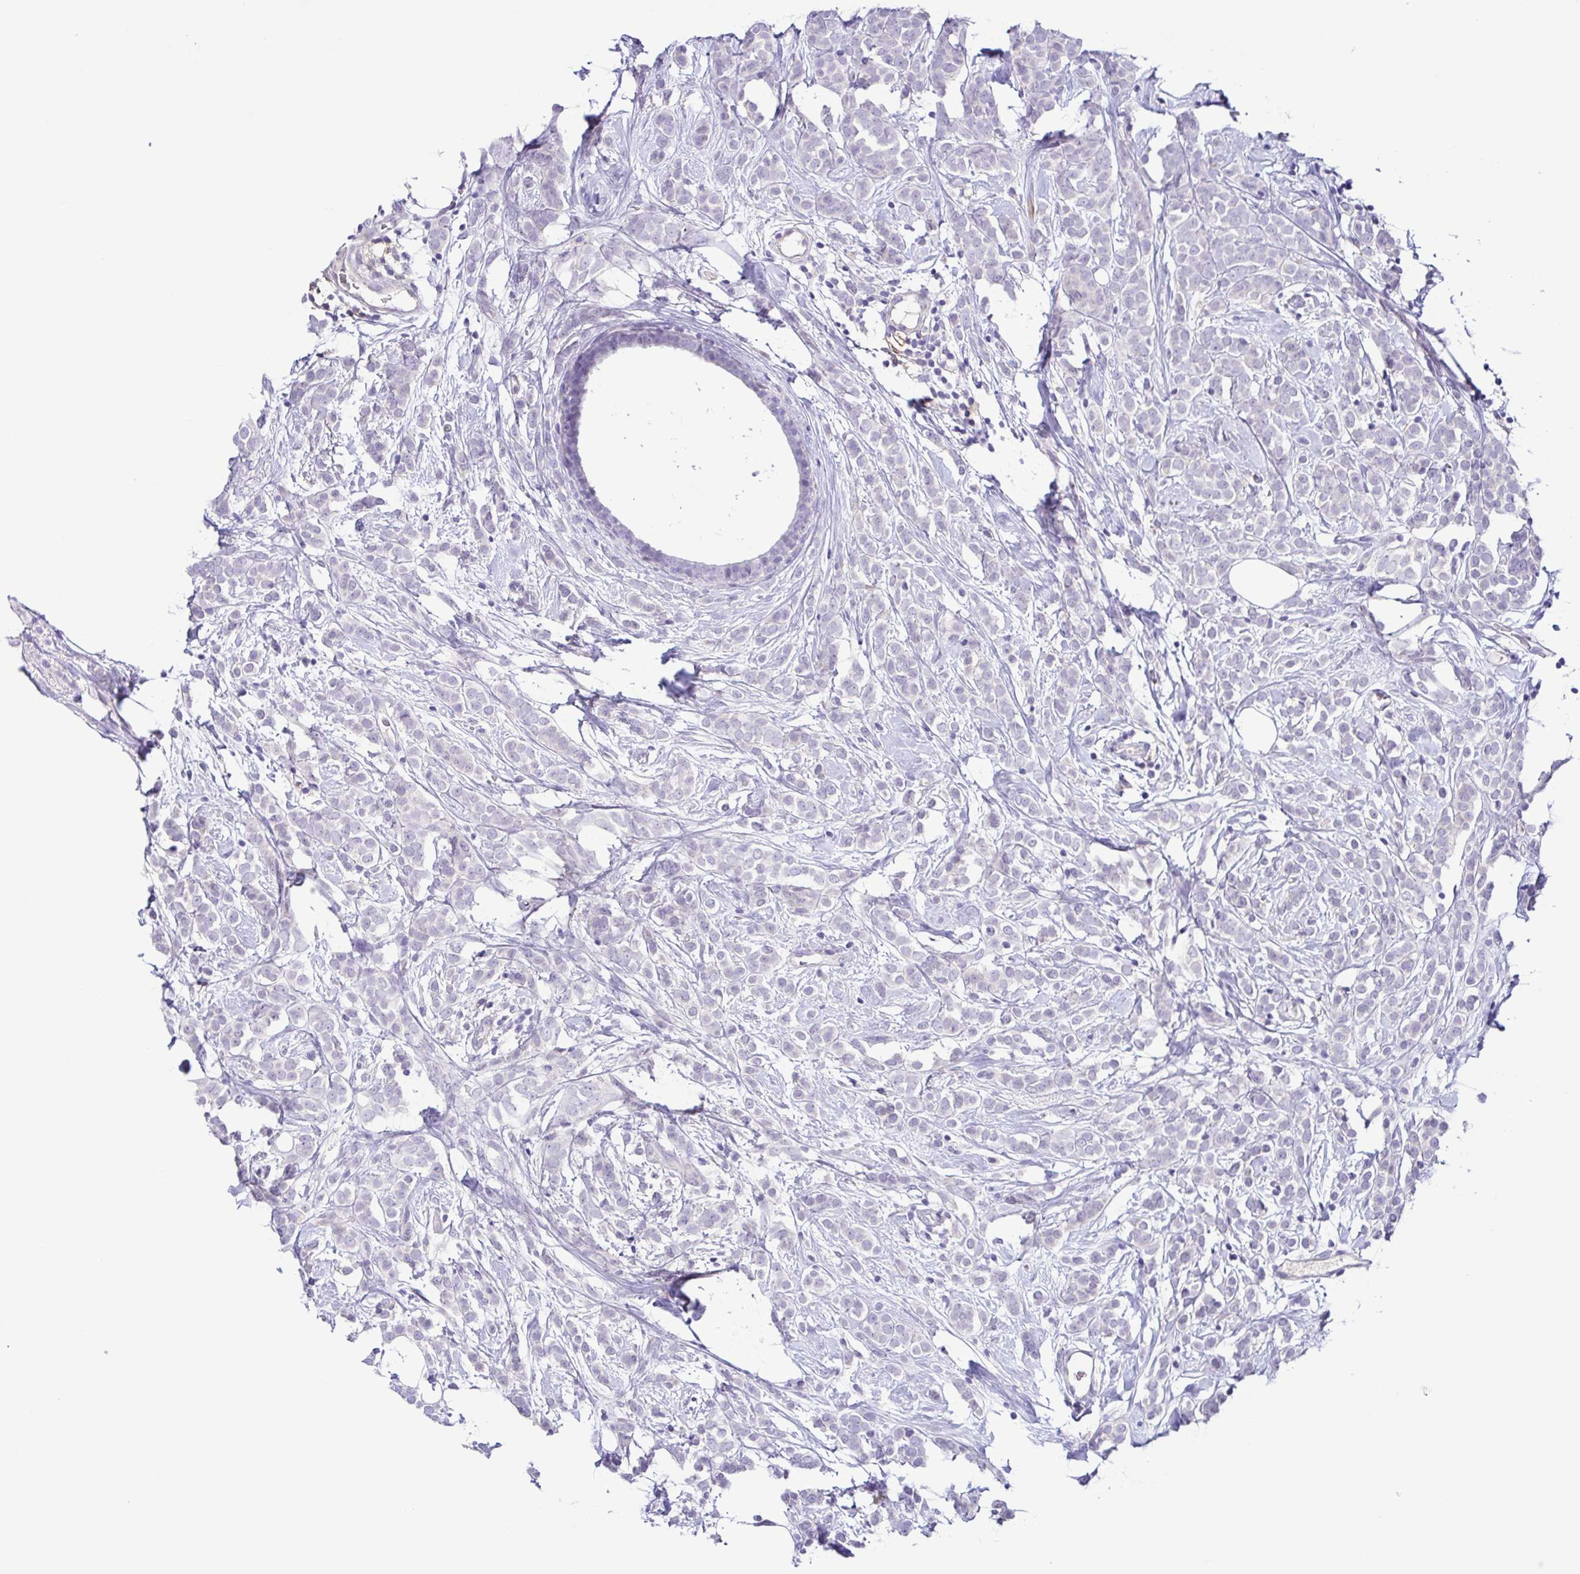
{"staining": {"intensity": "negative", "quantity": "none", "location": "none"}, "tissue": "breast cancer", "cell_type": "Tumor cells", "image_type": "cancer", "snomed": [{"axis": "morphology", "description": "Lobular carcinoma"}, {"axis": "topography", "description": "Breast"}], "caption": "The micrograph shows no significant expression in tumor cells of breast cancer (lobular carcinoma). (Brightfield microscopy of DAB immunohistochemistry (IHC) at high magnification).", "gene": "TERT", "patient": {"sex": "female", "age": 49}}